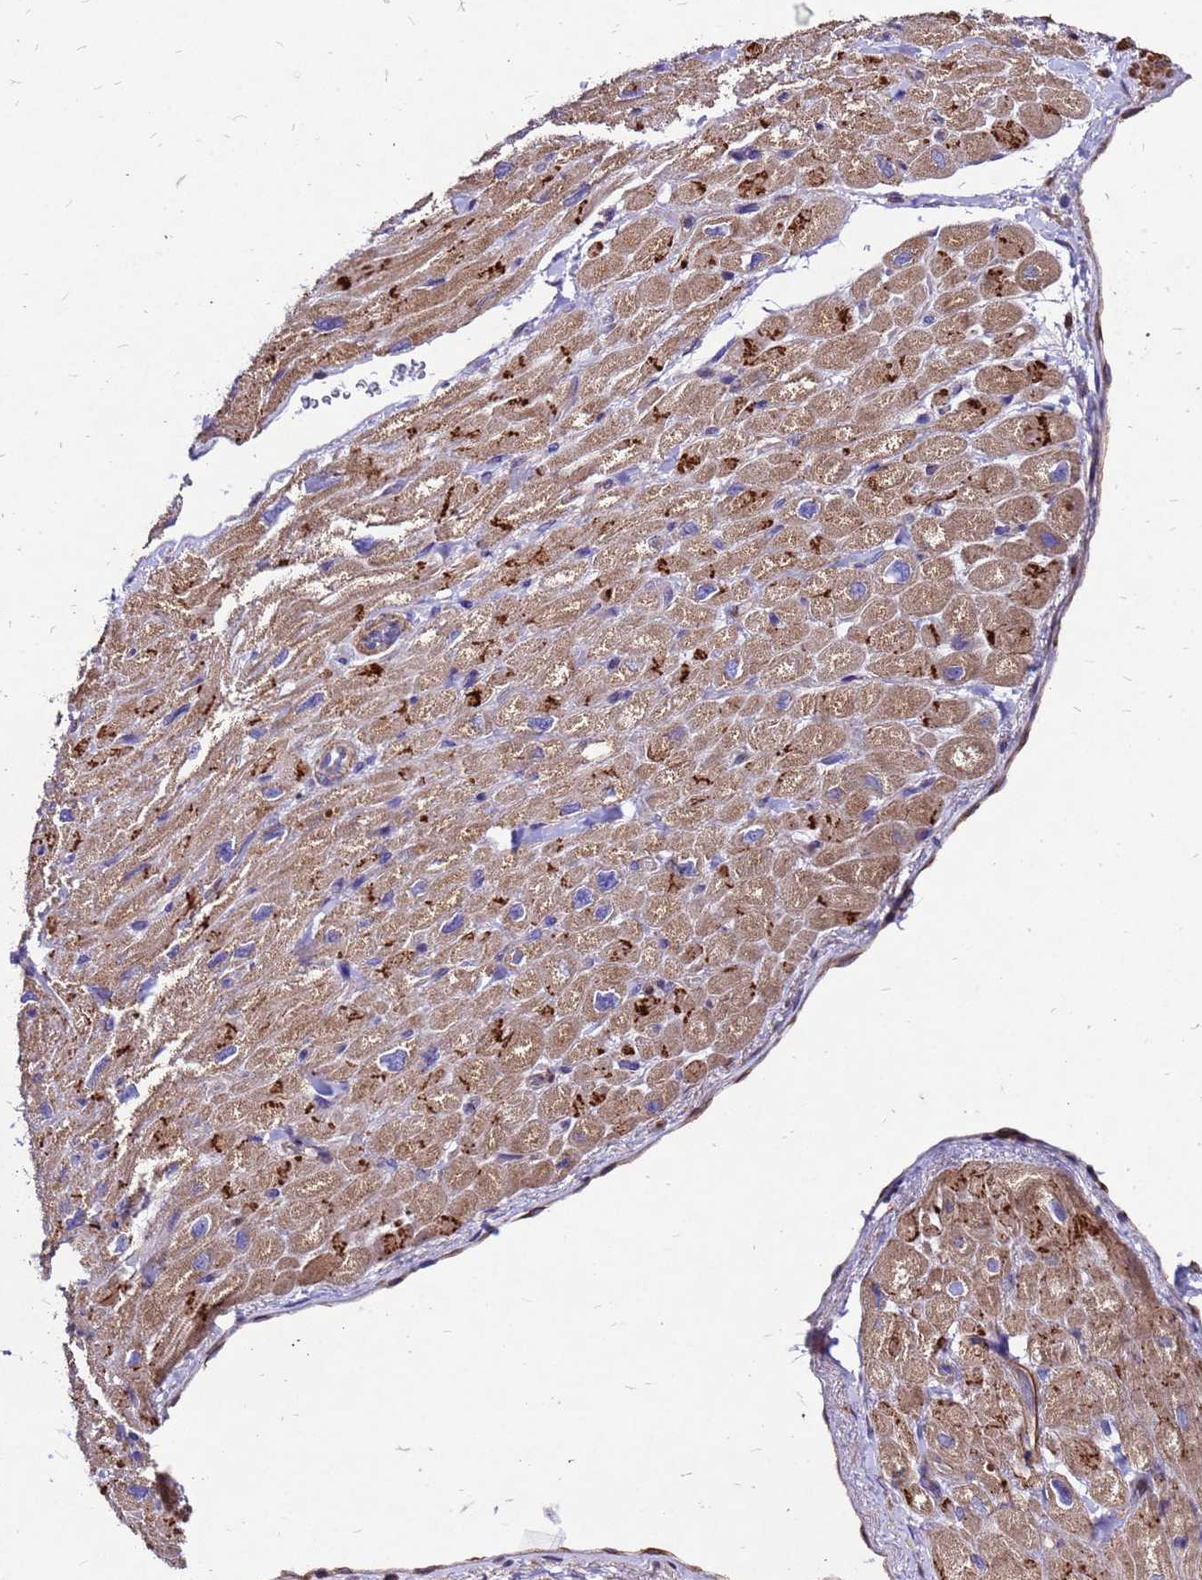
{"staining": {"intensity": "moderate", "quantity": "25%-75%", "location": "cytoplasmic/membranous"}, "tissue": "heart muscle", "cell_type": "Cardiomyocytes", "image_type": "normal", "snomed": [{"axis": "morphology", "description": "Normal tissue, NOS"}, {"axis": "topography", "description": "Heart"}], "caption": "An image showing moderate cytoplasmic/membranous expression in about 25%-75% of cardiomyocytes in normal heart muscle, as visualized by brown immunohistochemical staining.", "gene": "DUSP23", "patient": {"sex": "male", "age": 65}}